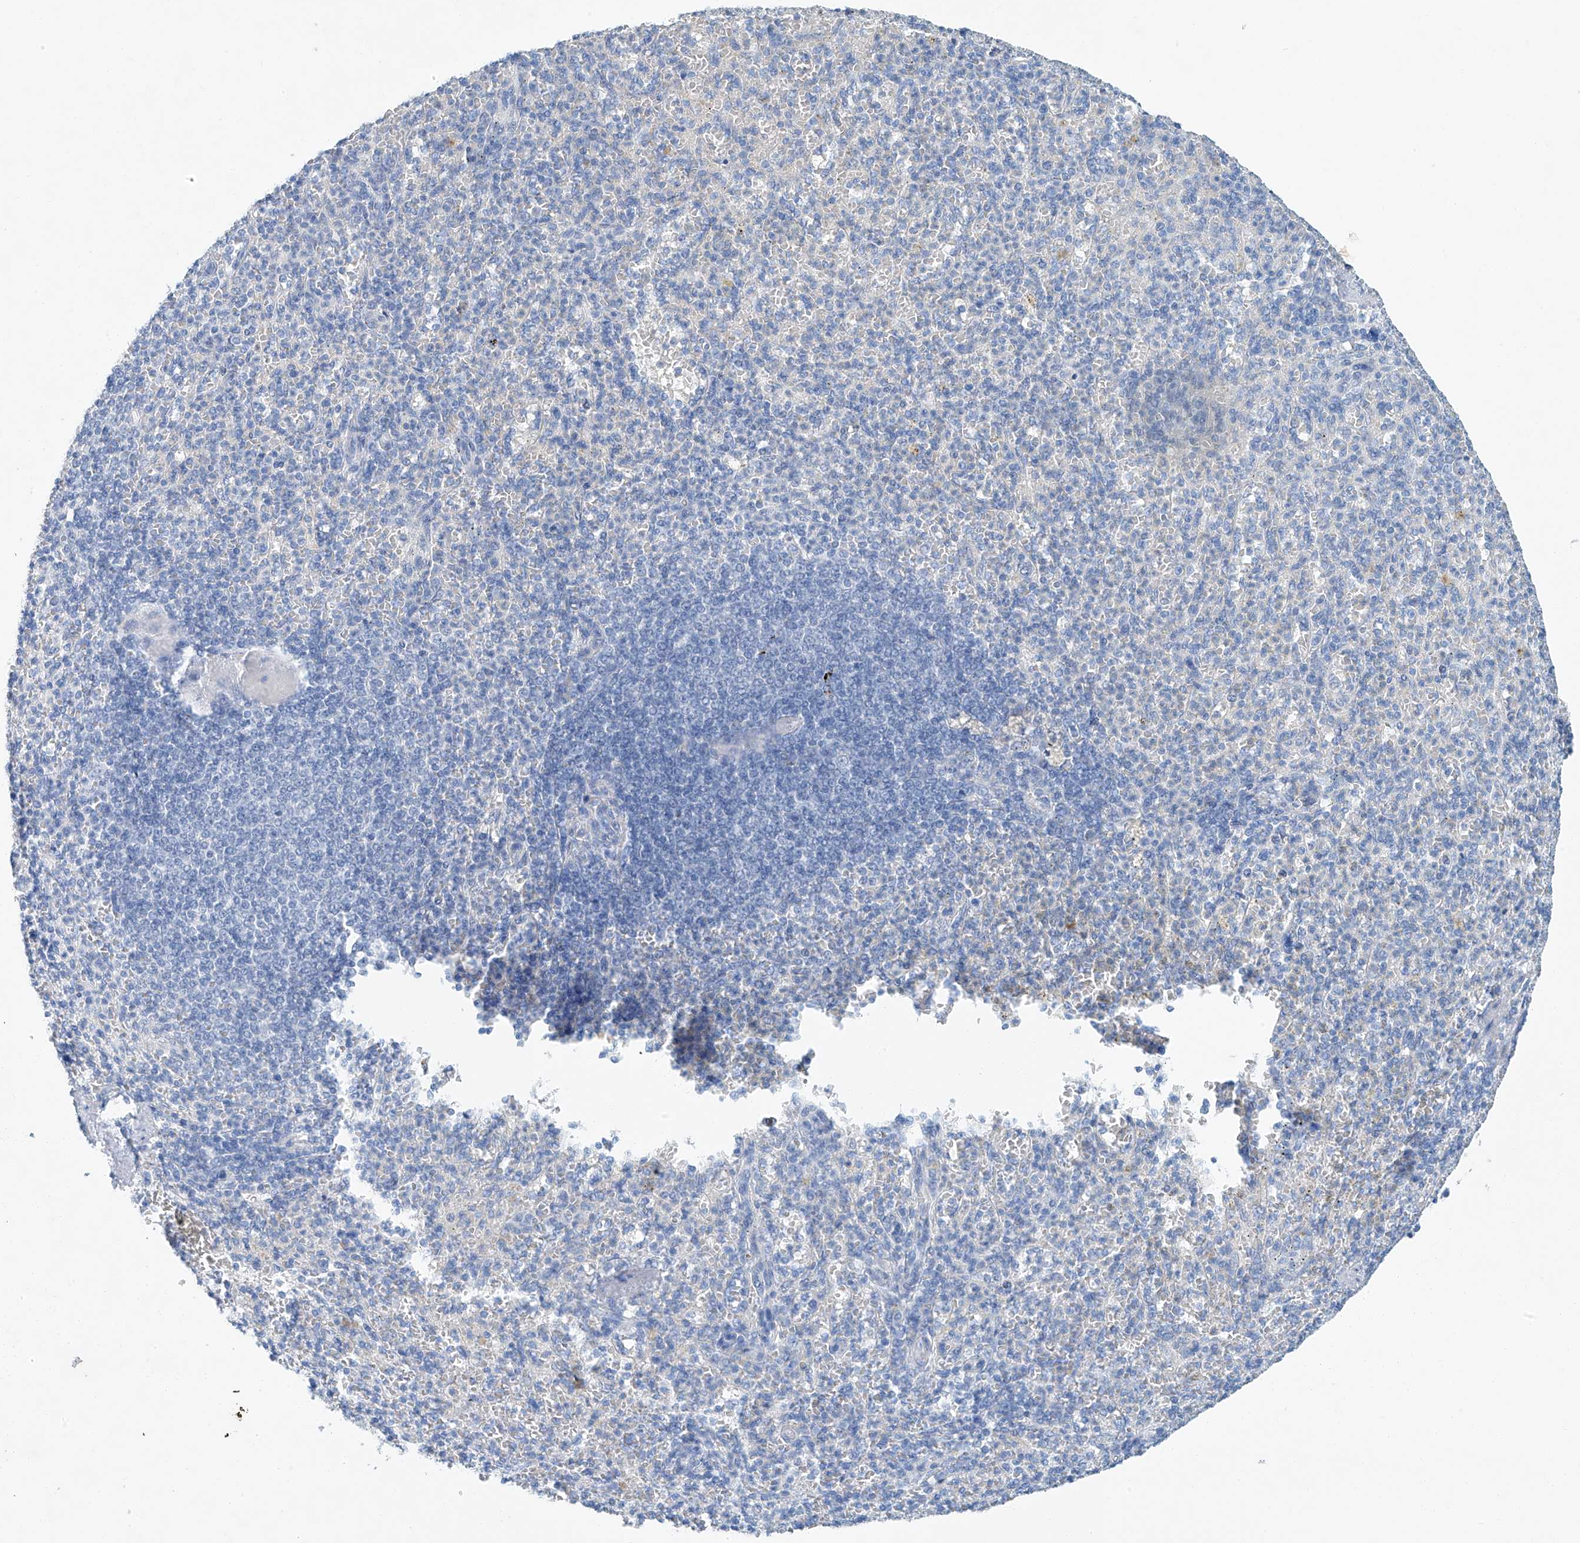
{"staining": {"intensity": "negative", "quantity": "none", "location": "none"}, "tissue": "spleen", "cell_type": "Cells in red pulp", "image_type": "normal", "snomed": [{"axis": "morphology", "description": "Normal tissue, NOS"}, {"axis": "topography", "description": "Spleen"}], "caption": "A histopathology image of human spleen is negative for staining in cells in red pulp. (DAB immunohistochemistry with hematoxylin counter stain).", "gene": "C1orf87", "patient": {"sex": "female", "age": 74}}